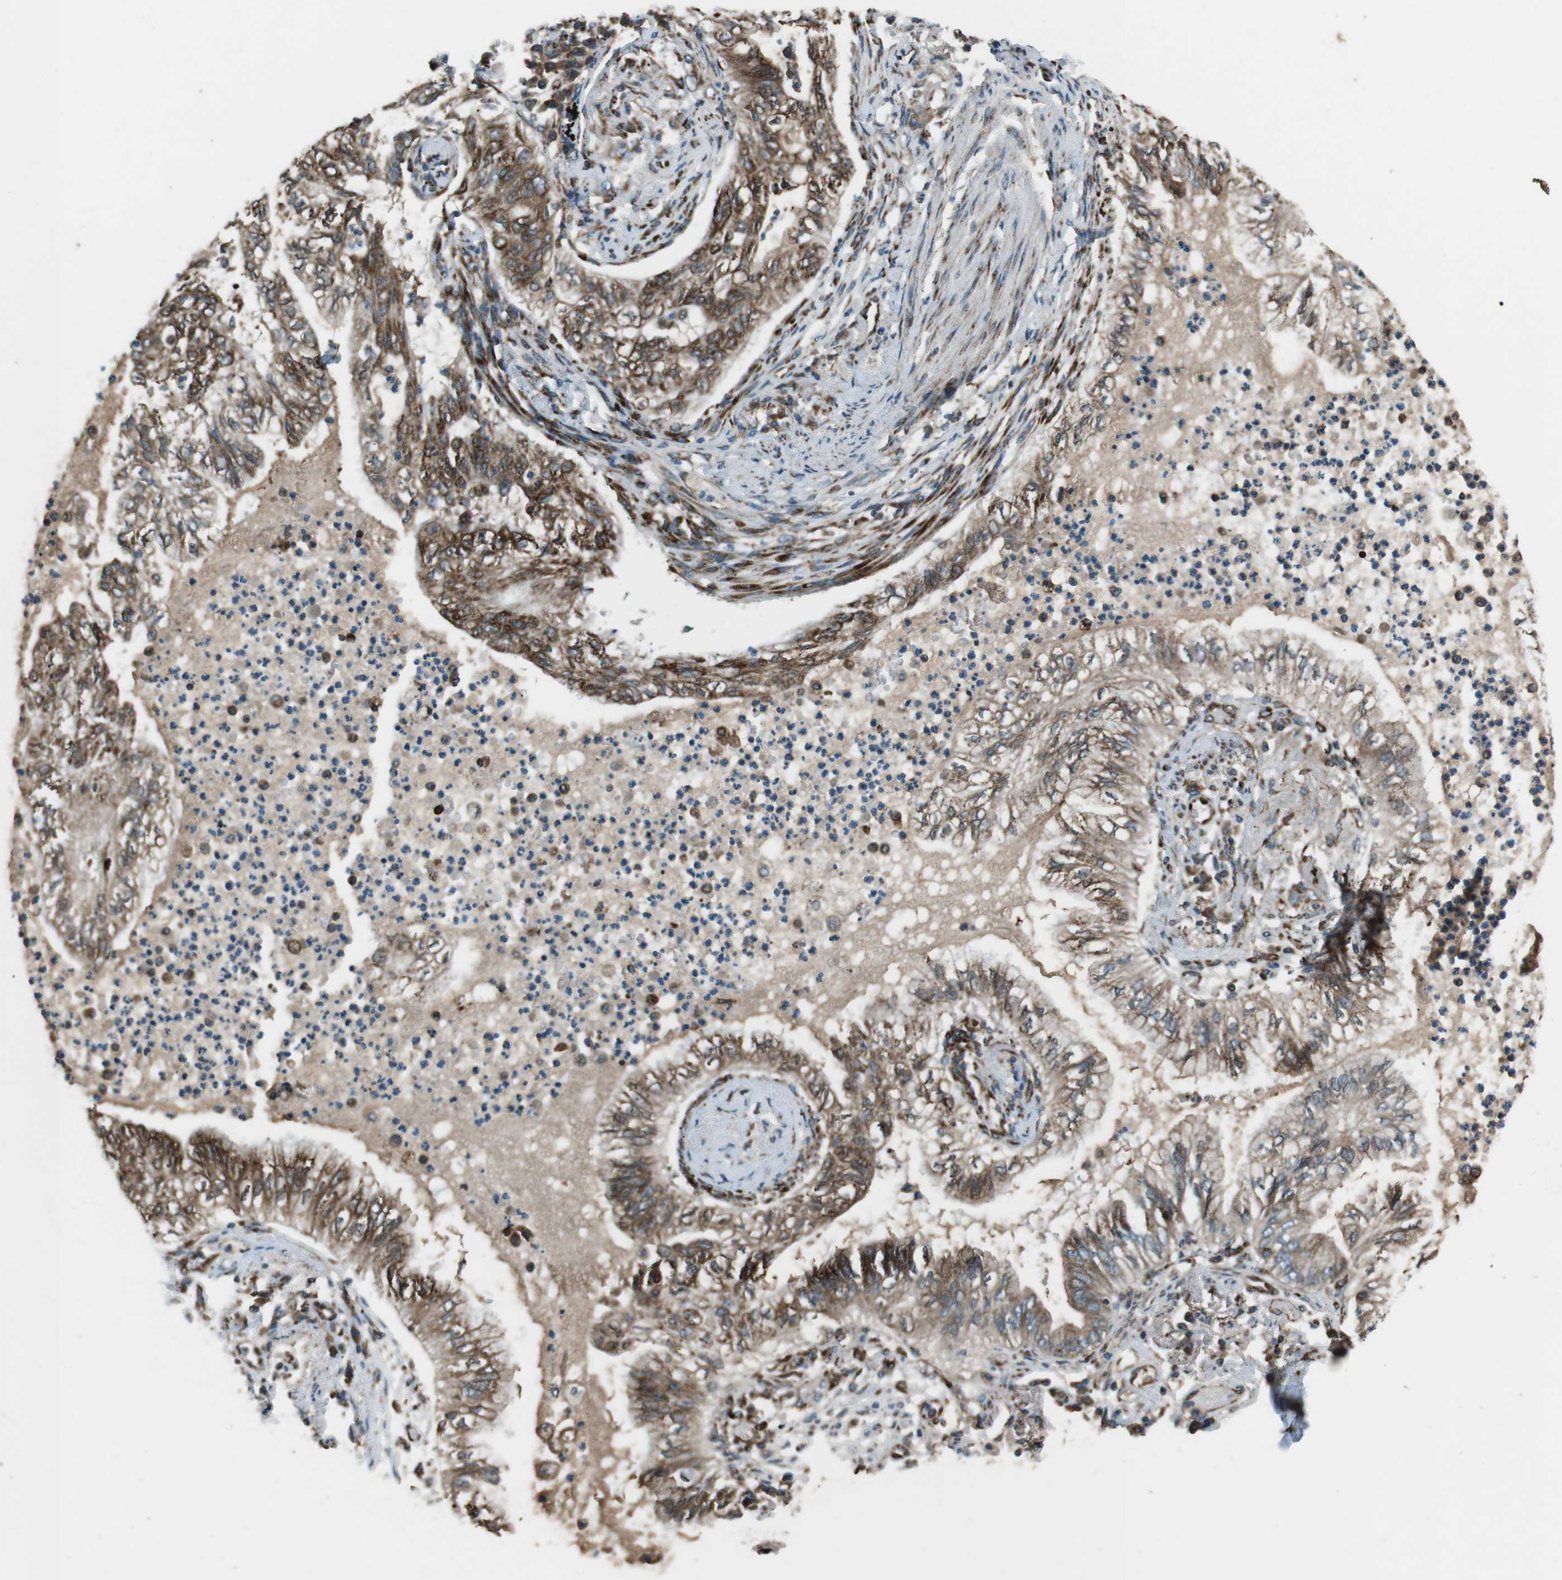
{"staining": {"intensity": "moderate", "quantity": ">75%", "location": "cytoplasmic/membranous"}, "tissue": "lung cancer", "cell_type": "Tumor cells", "image_type": "cancer", "snomed": [{"axis": "morphology", "description": "Normal tissue, NOS"}, {"axis": "morphology", "description": "Adenocarcinoma, NOS"}, {"axis": "topography", "description": "Bronchus"}, {"axis": "topography", "description": "Lung"}], "caption": "IHC of human lung cancer (adenocarcinoma) demonstrates medium levels of moderate cytoplasmic/membranous positivity in approximately >75% of tumor cells.", "gene": "KTN1", "patient": {"sex": "female", "age": 70}}